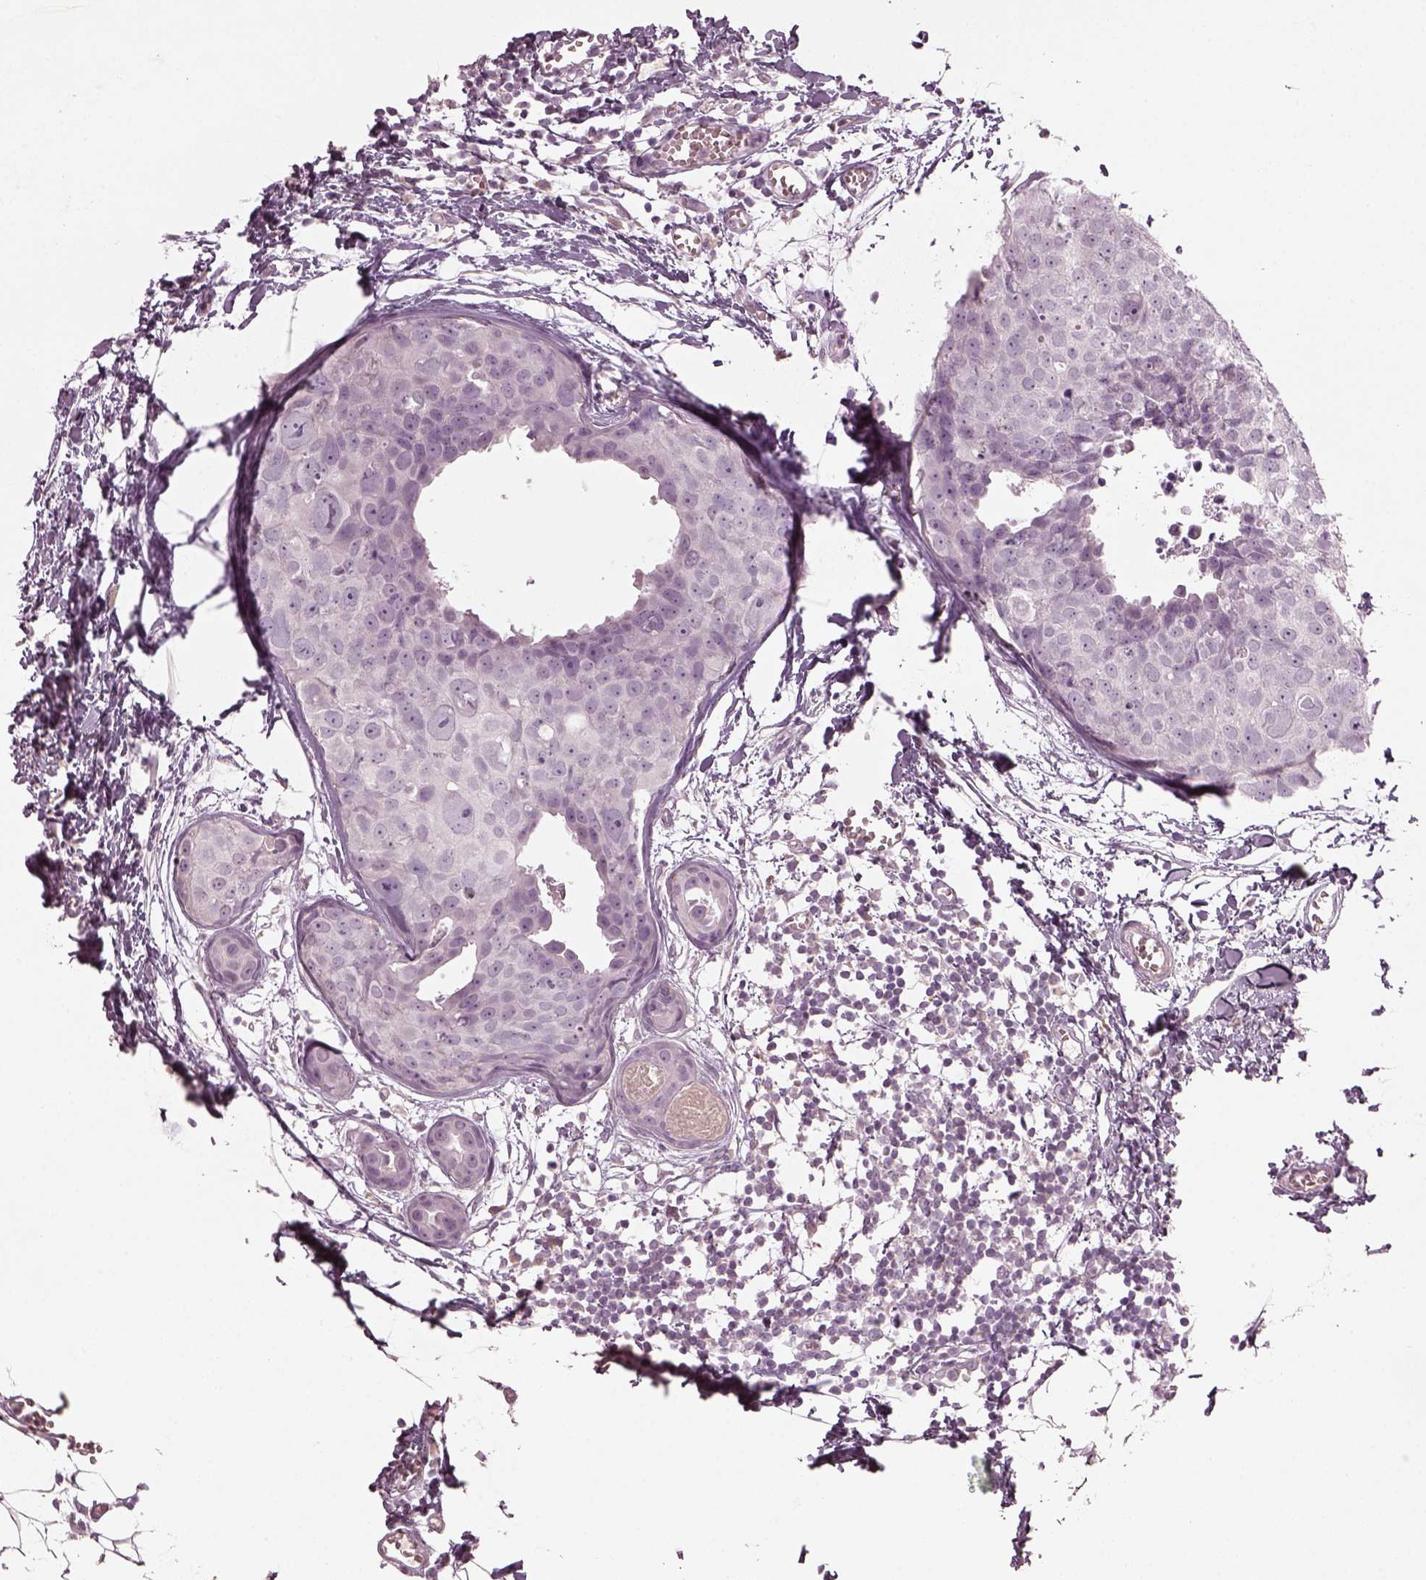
{"staining": {"intensity": "negative", "quantity": "none", "location": "none"}, "tissue": "breast cancer", "cell_type": "Tumor cells", "image_type": "cancer", "snomed": [{"axis": "morphology", "description": "Duct carcinoma"}, {"axis": "topography", "description": "Breast"}], "caption": "Tumor cells show no significant protein staining in breast cancer. Nuclei are stained in blue.", "gene": "SPATA6L", "patient": {"sex": "female", "age": 38}}